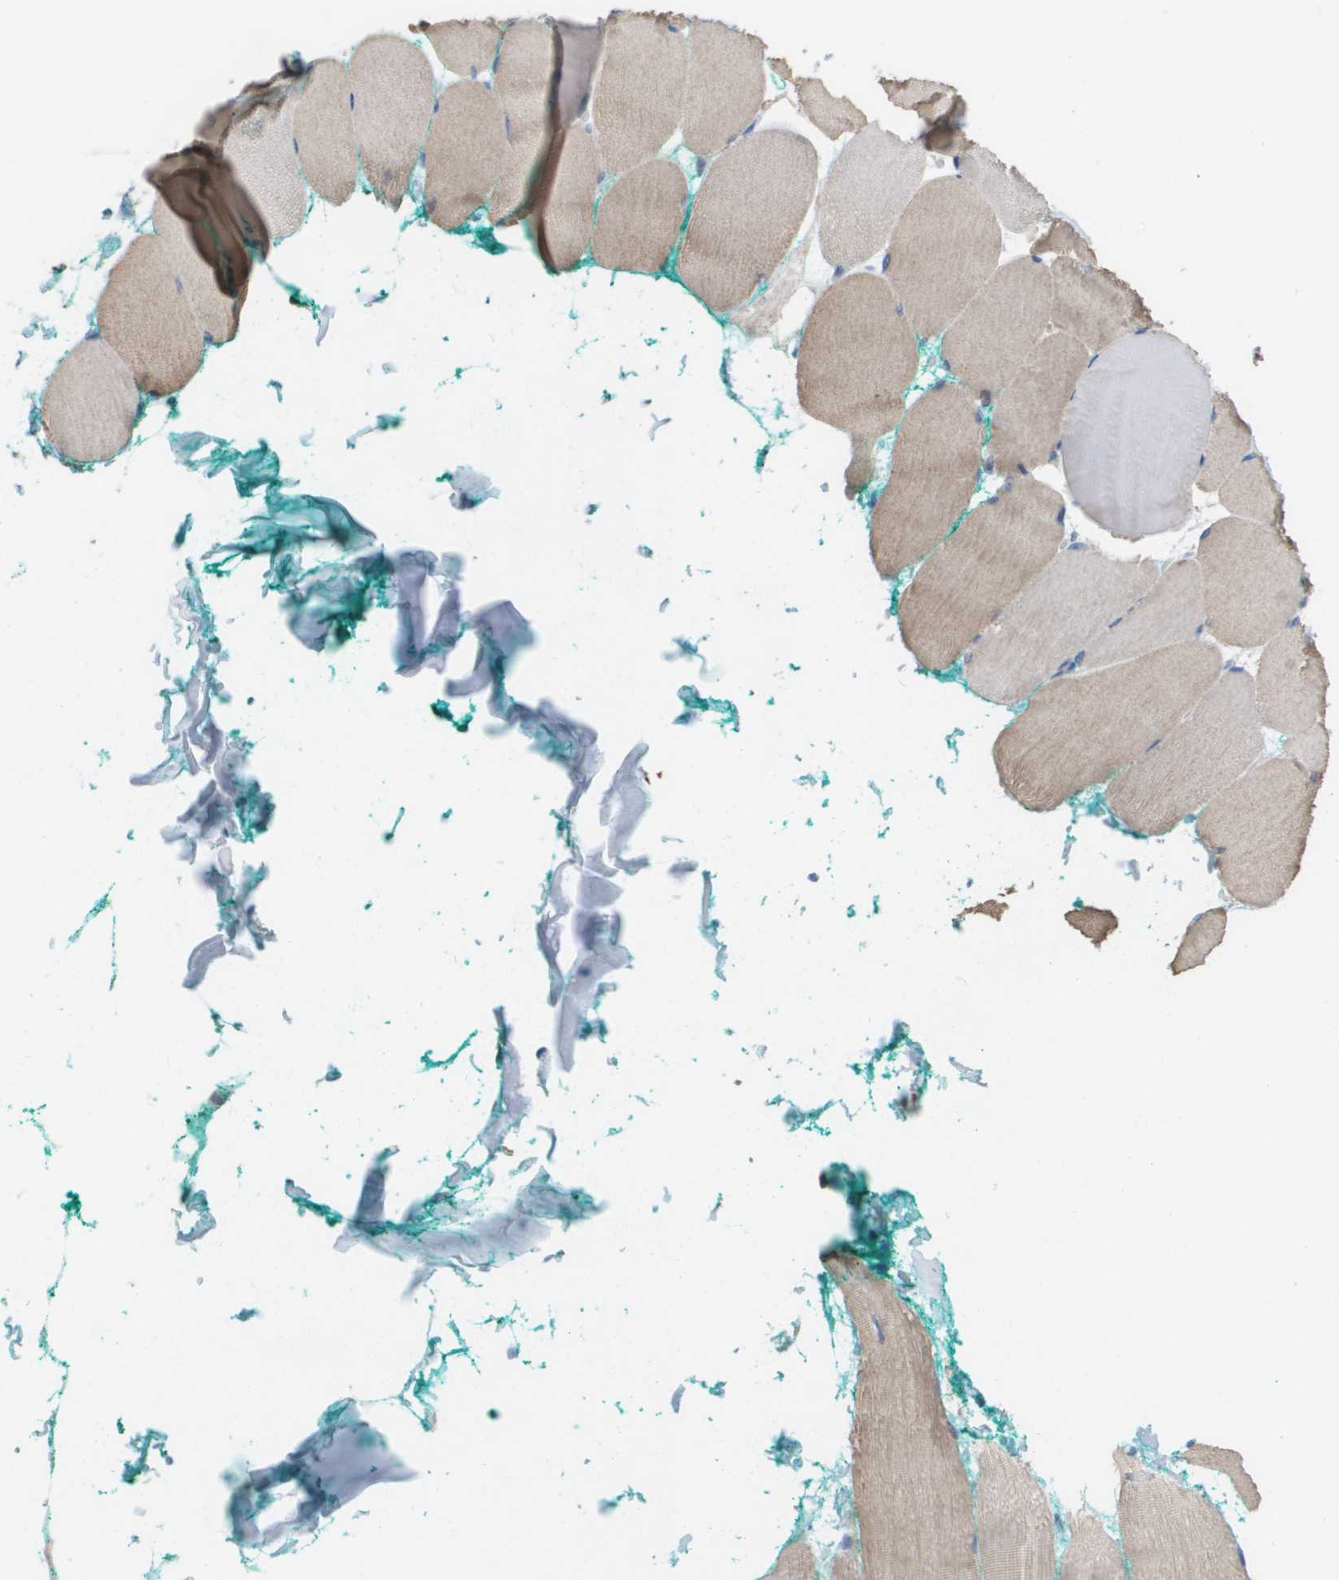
{"staining": {"intensity": "weak", "quantity": "25%-75%", "location": "cytoplasmic/membranous"}, "tissue": "skeletal muscle", "cell_type": "Myocytes", "image_type": "normal", "snomed": [{"axis": "morphology", "description": "Normal tissue, NOS"}, {"axis": "morphology", "description": "Squamous cell carcinoma, NOS"}, {"axis": "topography", "description": "Skeletal muscle"}], "caption": "The histopathology image reveals staining of normal skeletal muscle, revealing weak cytoplasmic/membranous protein positivity (brown color) within myocytes. Nuclei are stained in blue.", "gene": "MARCHF8", "patient": {"sex": "male", "age": 51}}